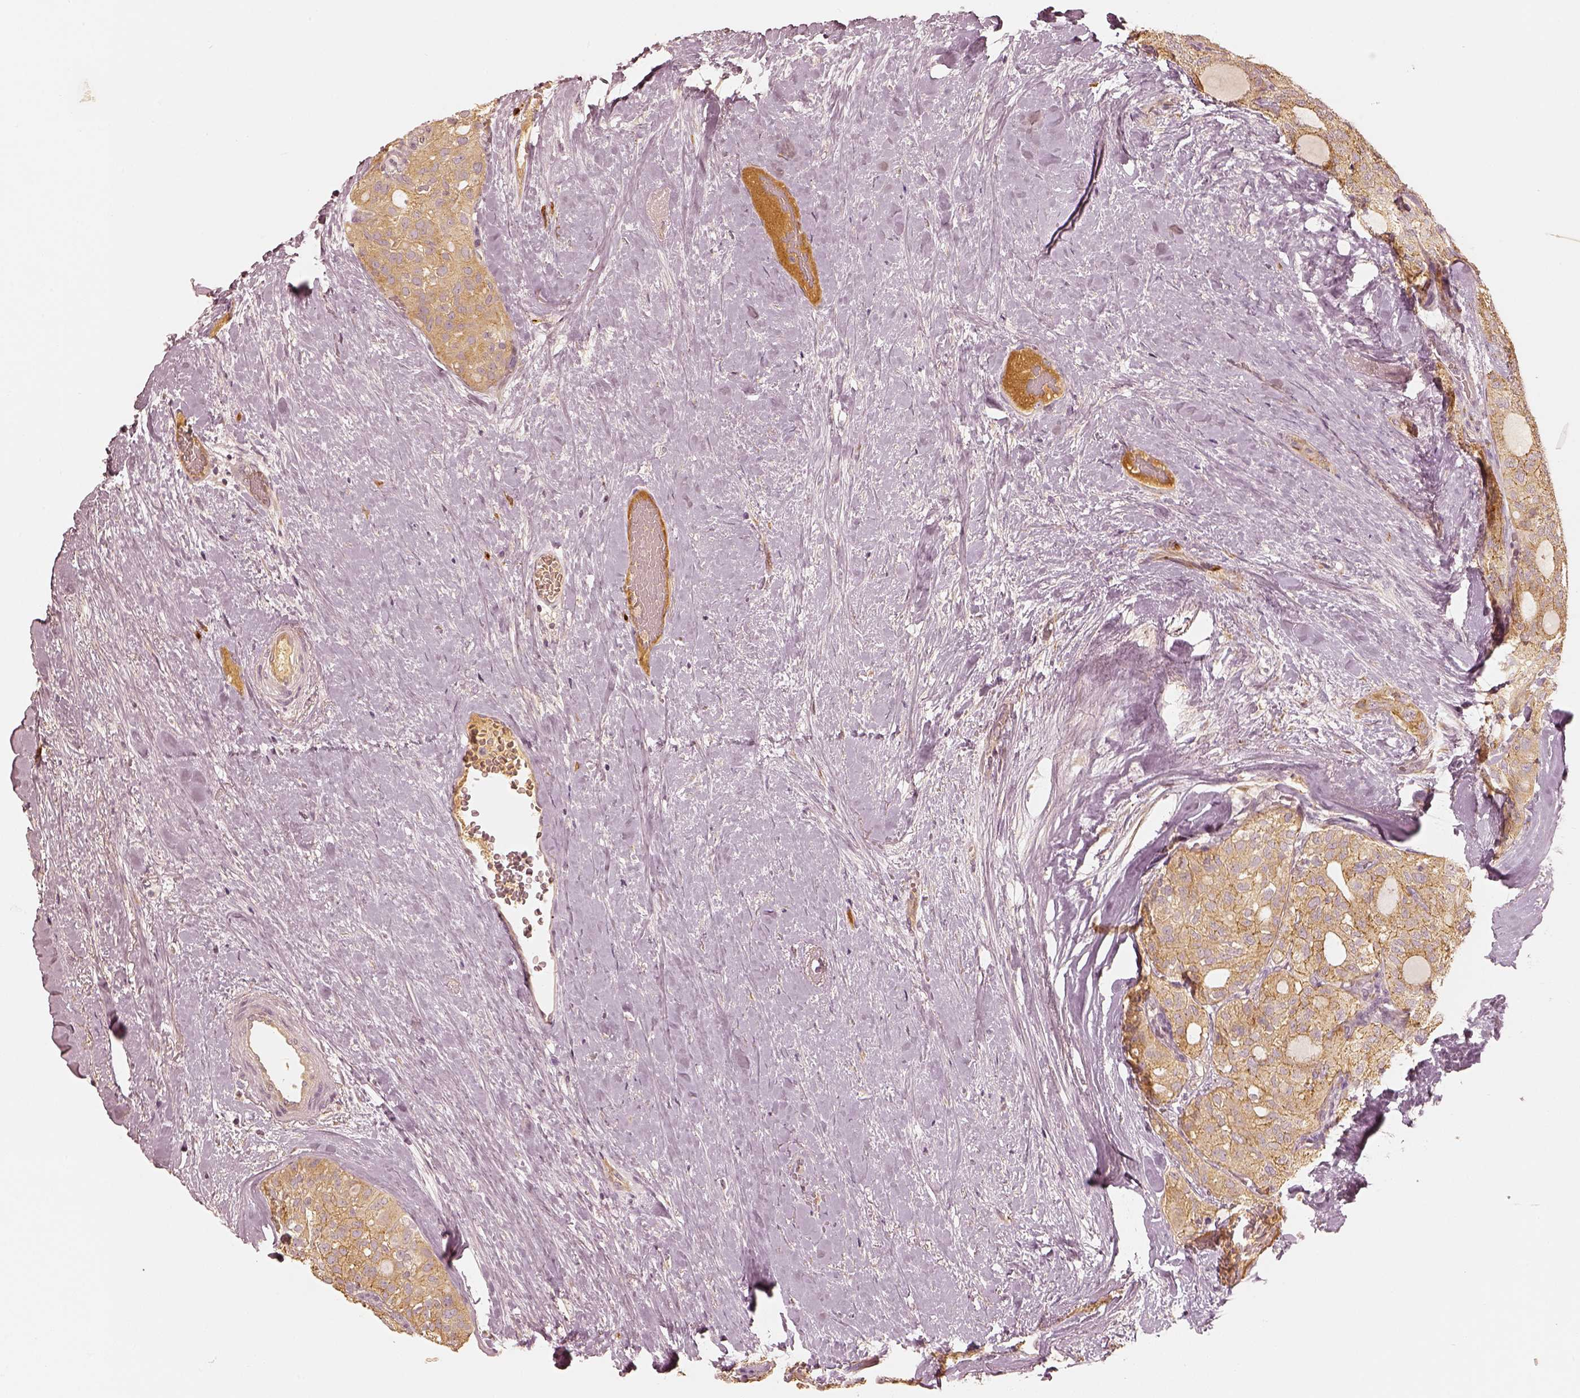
{"staining": {"intensity": "moderate", "quantity": ">75%", "location": "cytoplasmic/membranous"}, "tissue": "thyroid cancer", "cell_type": "Tumor cells", "image_type": "cancer", "snomed": [{"axis": "morphology", "description": "Follicular adenoma carcinoma, NOS"}, {"axis": "topography", "description": "Thyroid gland"}], "caption": "The image shows immunohistochemical staining of follicular adenoma carcinoma (thyroid). There is moderate cytoplasmic/membranous positivity is seen in approximately >75% of tumor cells.", "gene": "GORASP2", "patient": {"sex": "male", "age": 75}}